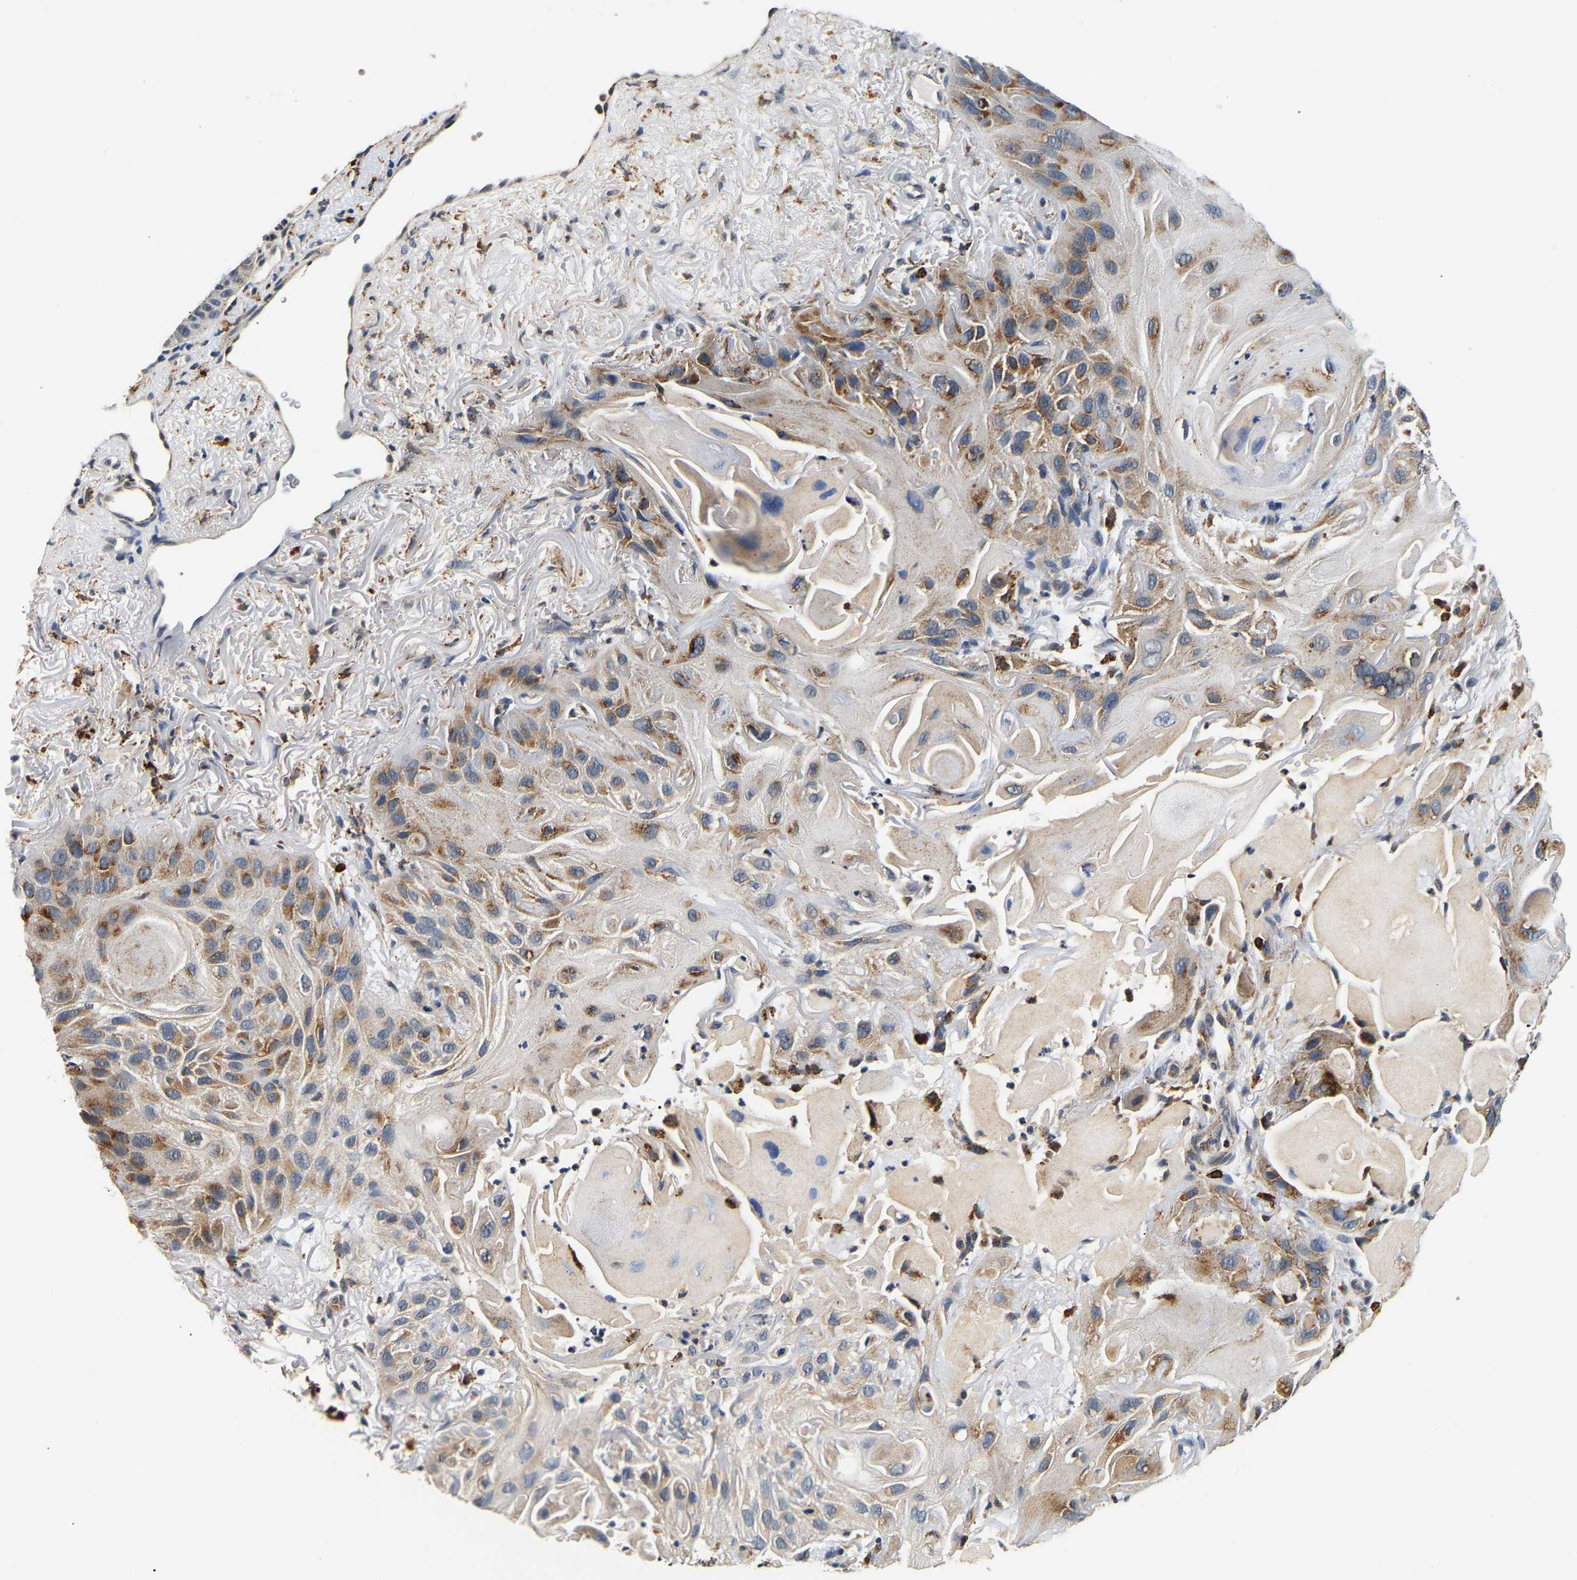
{"staining": {"intensity": "moderate", "quantity": "25%-75%", "location": "cytoplasmic/membranous"}, "tissue": "skin cancer", "cell_type": "Tumor cells", "image_type": "cancer", "snomed": [{"axis": "morphology", "description": "Squamous cell carcinoma, NOS"}, {"axis": "topography", "description": "Skin"}], "caption": "Immunohistochemical staining of skin cancer (squamous cell carcinoma) displays moderate cytoplasmic/membranous protein positivity in about 25%-75% of tumor cells.", "gene": "SMU1", "patient": {"sex": "female", "age": 77}}